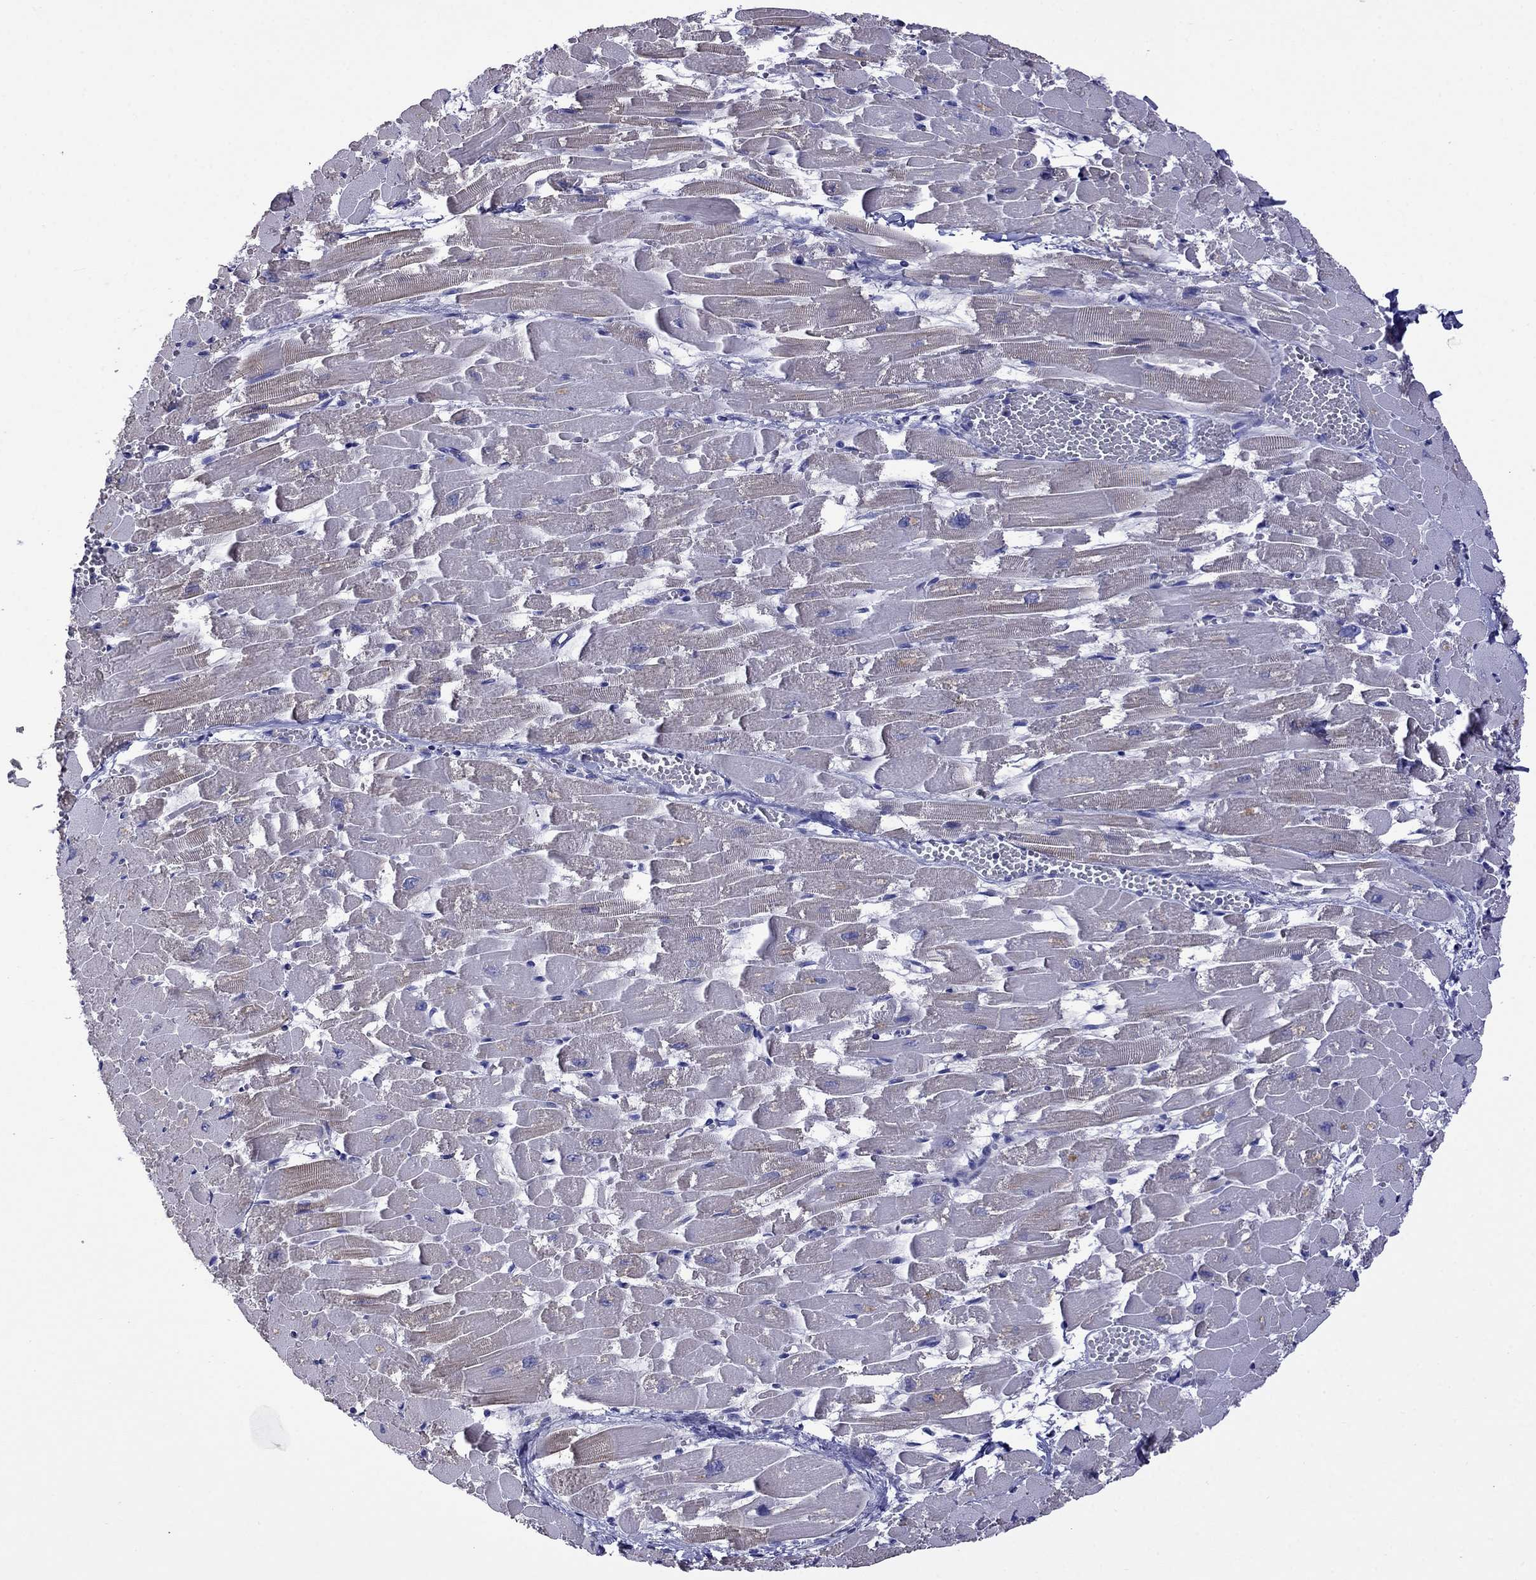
{"staining": {"intensity": "negative", "quantity": "none", "location": "none"}, "tissue": "heart muscle", "cell_type": "Cardiomyocytes", "image_type": "normal", "snomed": [{"axis": "morphology", "description": "Normal tissue, NOS"}, {"axis": "topography", "description": "Heart"}], "caption": "Human heart muscle stained for a protein using immunohistochemistry shows no expression in cardiomyocytes.", "gene": "STAR", "patient": {"sex": "female", "age": 52}}